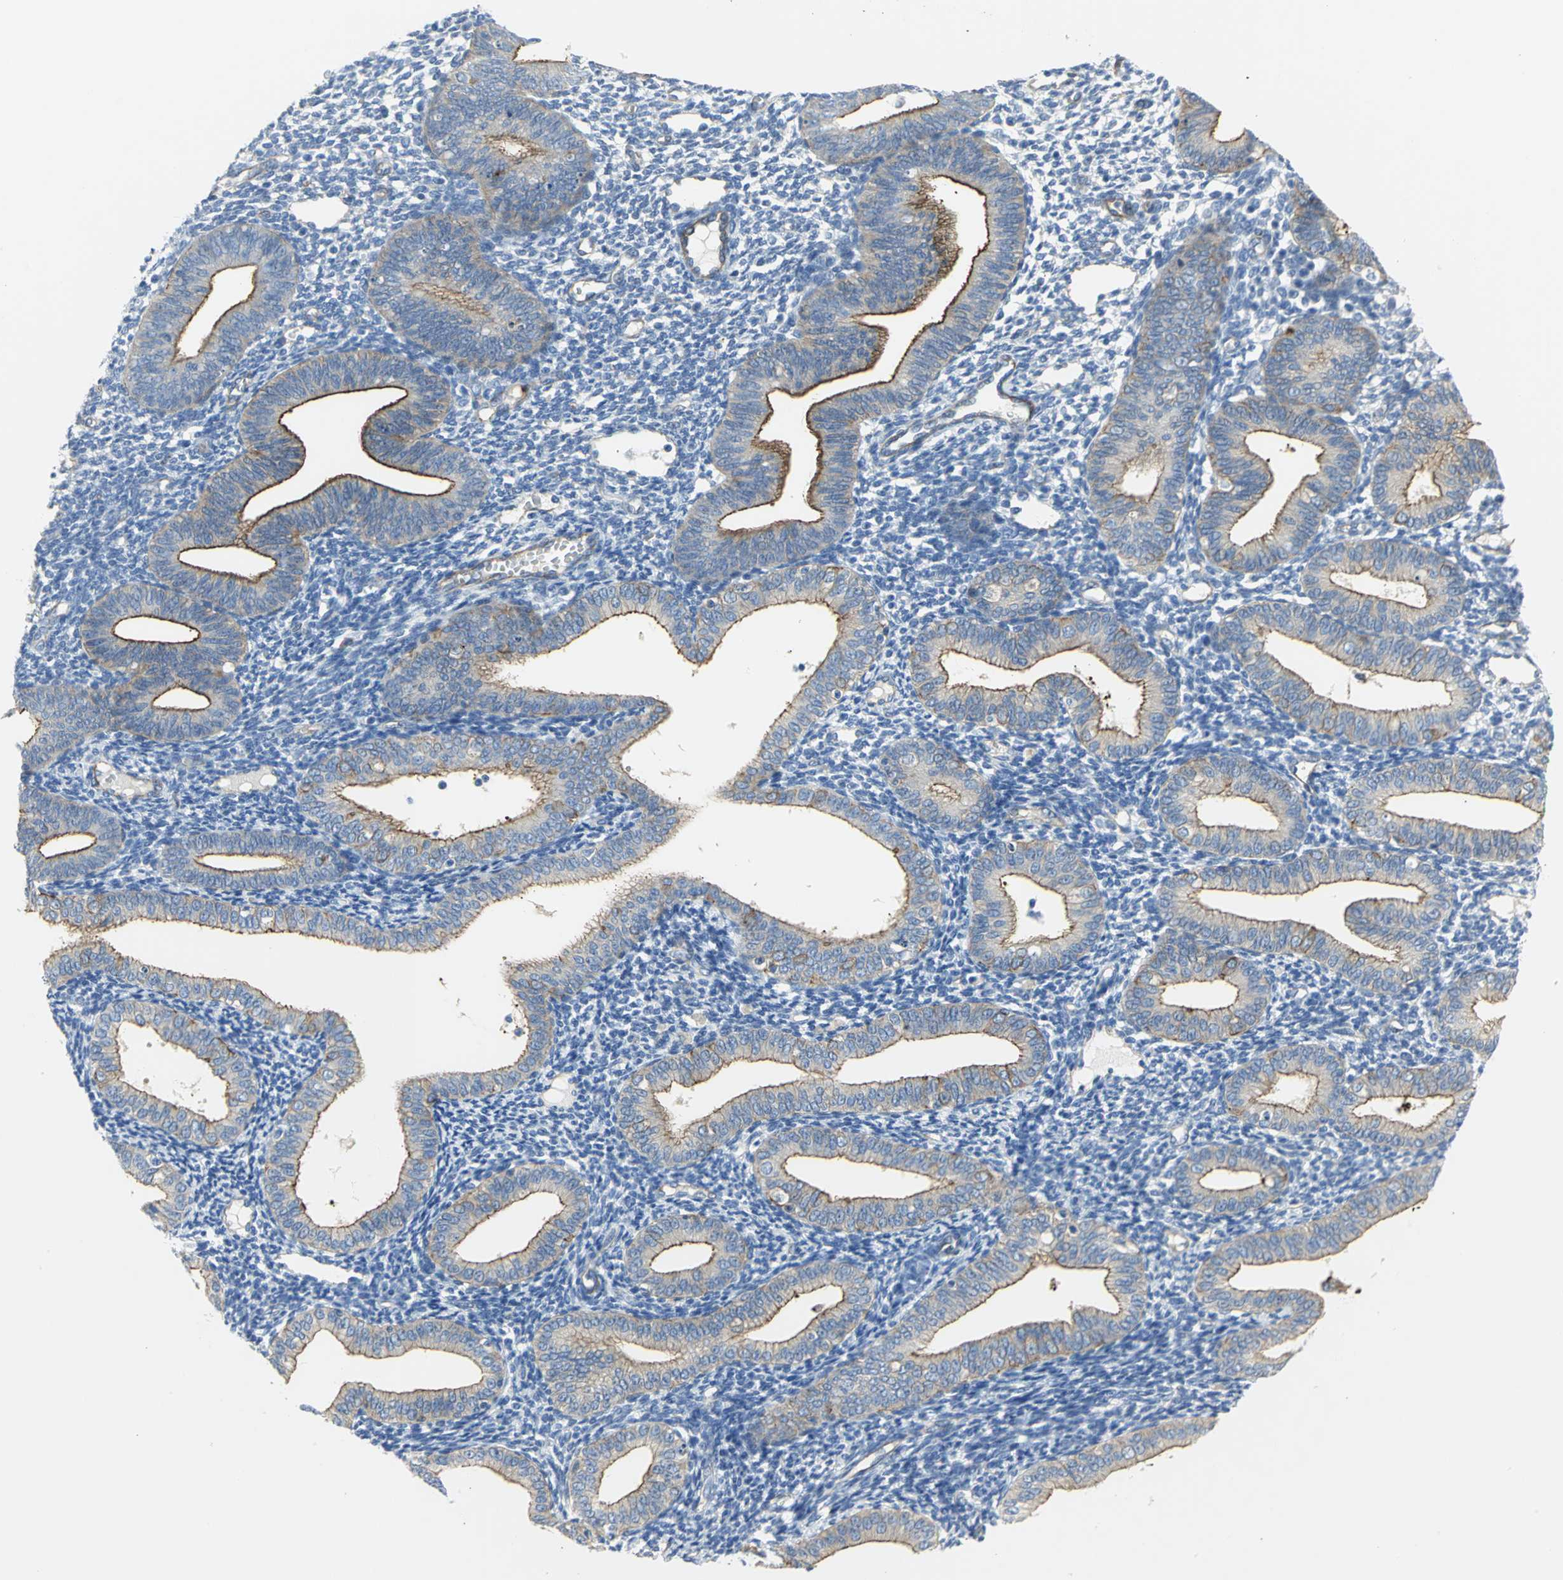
{"staining": {"intensity": "negative", "quantity": "none", "location": "none"}, "tissue": "endometrium", "cell_type": "Cells in endometrial stroma", "image_type": "normal", "snomed": [{"axis": "morphology", "description": "Normal tissue, NOS"}, {"axis": "topography", "description": "Endometrium"}], "caption": "Immunohistochemistry histopathology image of unremarkable human endometrium stained for a protein (brown), which exhibits no staining in cells in endometrial stroma.", "gene": "FLNB", "patient": {"sex": "female", "age": 61}}